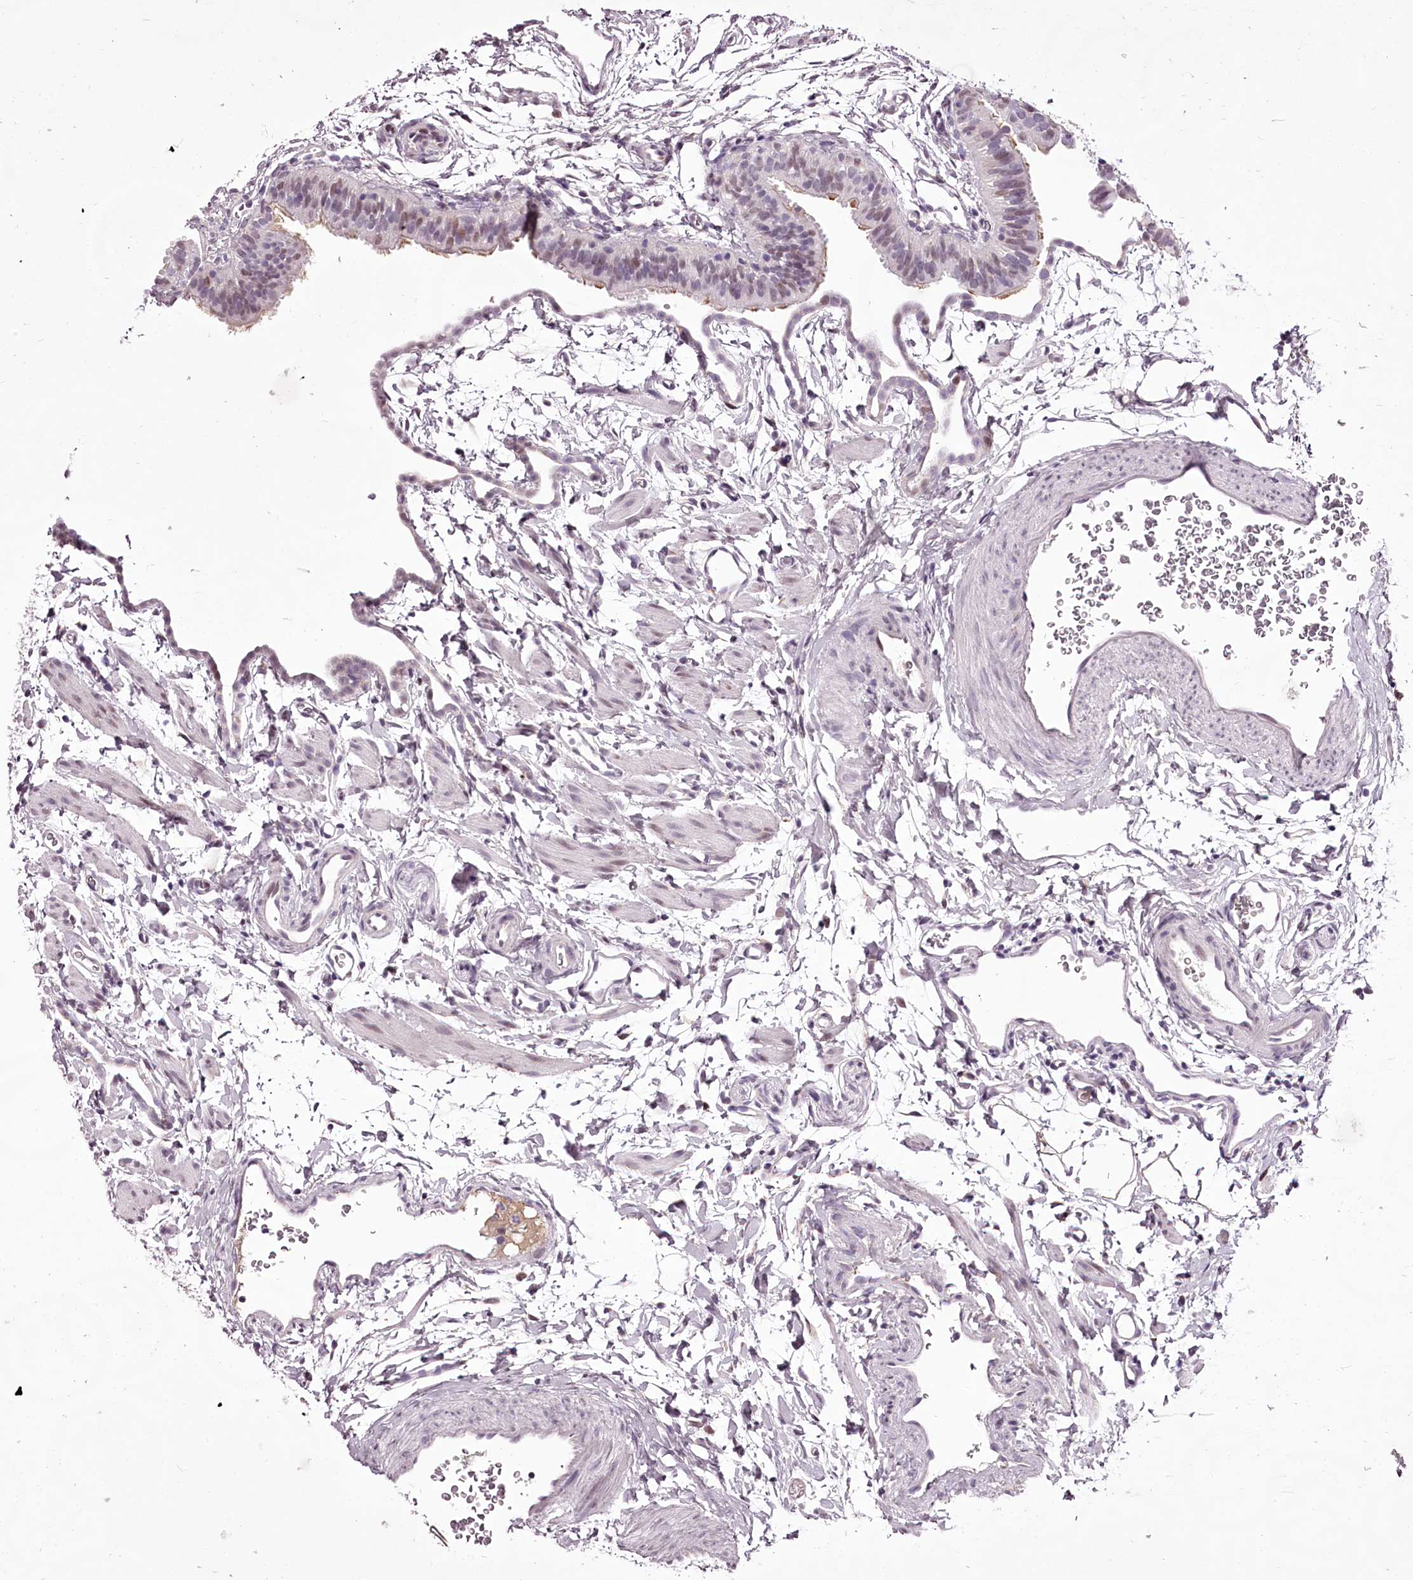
{"staining": {"intensity": "moderate", "quantity": "25%-75%", "location": "cytoplasmic/membranous,nuclear"}, "tissue": "fallopian tube", "cell_type": "Glandular cells", "image_type": "normal", "snomed": [{"axis": "morphology", "description": "Normal tissue, NOS"}, {"axis": "topography", "description": "Fallopian tube"}], "caption": "Fallopian tube stained with immunohistochemistry reveals moderate cytoplasmic/membranous,nuclear expression in about 25%-75% of glandular cells. Nuclei are stained in blue.", "gene": "C1orf56", "patient": {"sex": "female", "age": 35}}